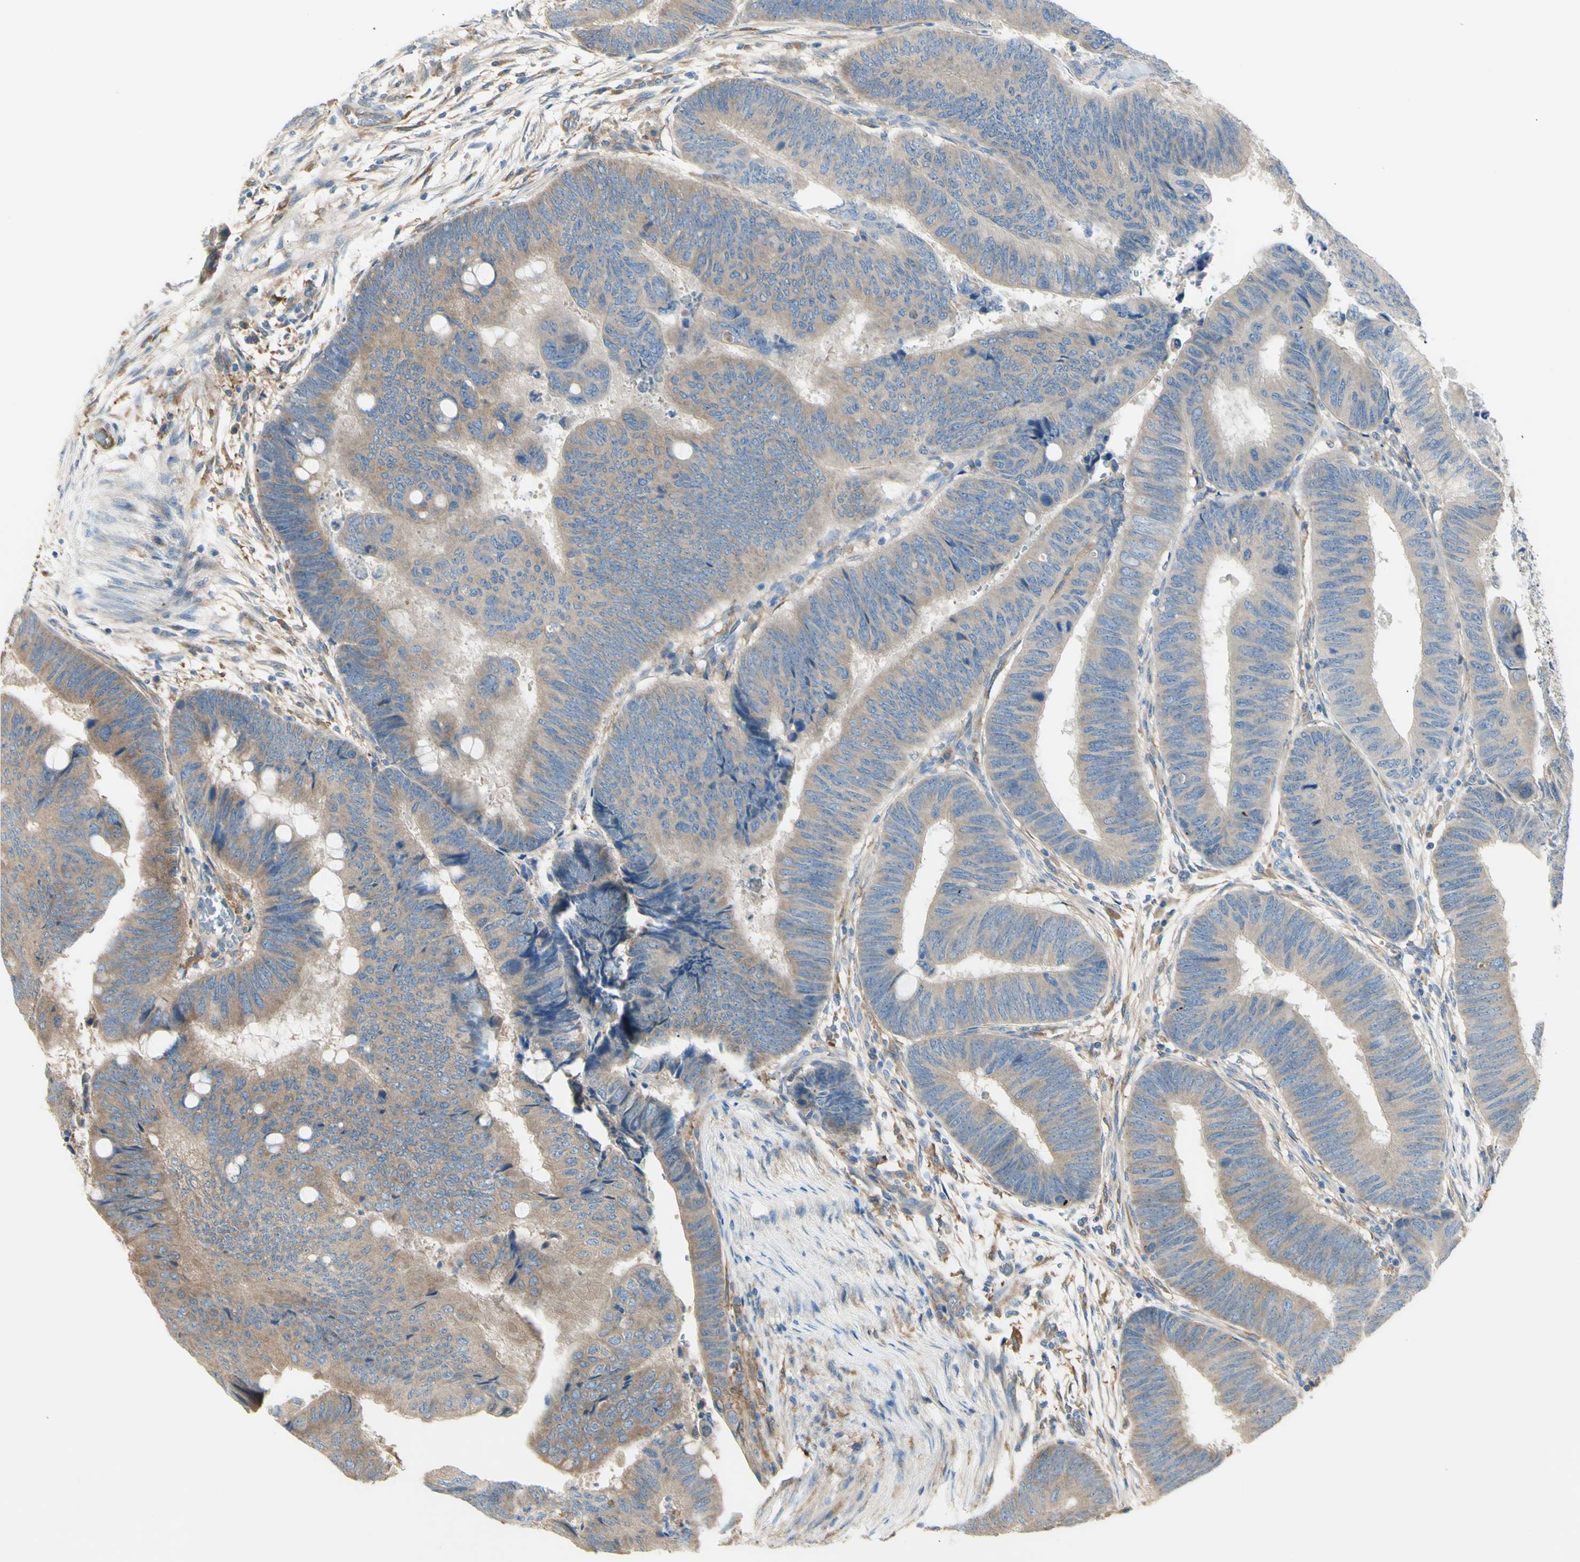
{"staining": {"intensity": "moderate", "quantity": ">75%", "location": "cytoplasmic/membranous"}, "tissue": "colorectal cancer", "cell_type": "Tumor cells", "image_type": "cancer", "snomed": [{"axis": "morphology", "description": "Normal tissue, NOS"}, {"axis": "morphology", "description": "Adenocarcinoma, NOS"}, {"axis": "topography", "description": "Rectum"}, {"axis": "topography", "description": "Peripheral nerve tissue"}], "caption": "Colorectal adenocarcinoma stained with DAB (3,3'-diaminobenzidine) immunohistochemistry (IHC) displays medium levels of moderate cytoplasmic/membranous positivity in approximately >75% of tumor cells. (DAB (3,3'-diaminobenzidine) IHC, brown staining for protein, blue staining for nuclei).", "gene": "IGSF9B", "patient": {"sex": "male", "age": 92}}